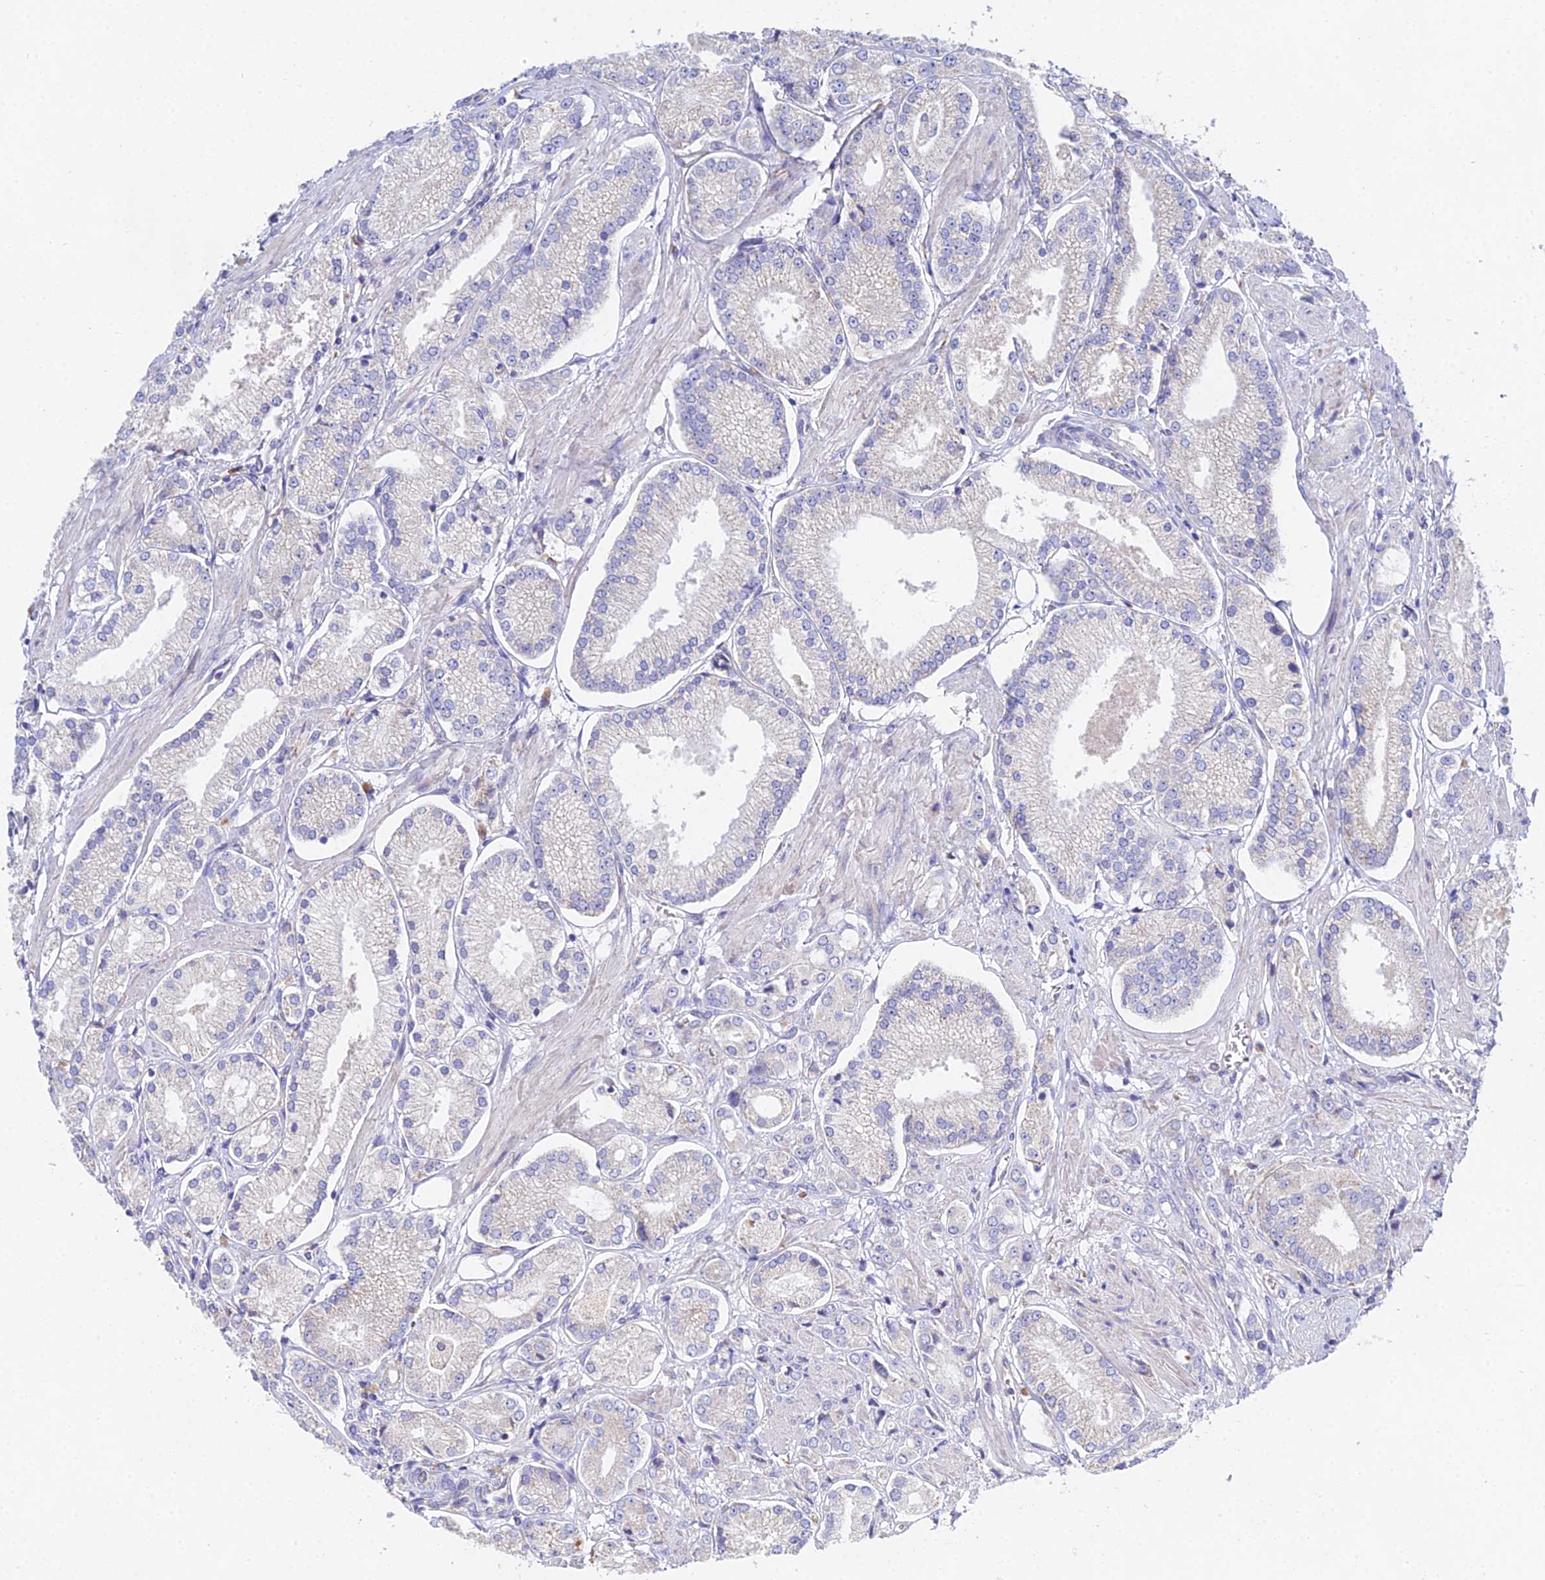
{"staining": {"intensity": "negative", "quantity": "none", "location": "none"}, "tissue": "prostate cancer", "cell_type": "Tumor cells", "image_type": "cancer", "snomed": [{"axis": "morphology", "description": "Adenocarcinoma, High grade"}, {"axis": "topography", "description": "Prostate and seminal vesicle, NOS"}], "caption": "High power microscopy histopathology image of an immunohistochemistry micrograph of prostate high-grade adenocarcinoma, revealing no significant positivity in tumor cells.", "gene": "PPP2R2C", "patient": {"sex": "male", "age": 64}}